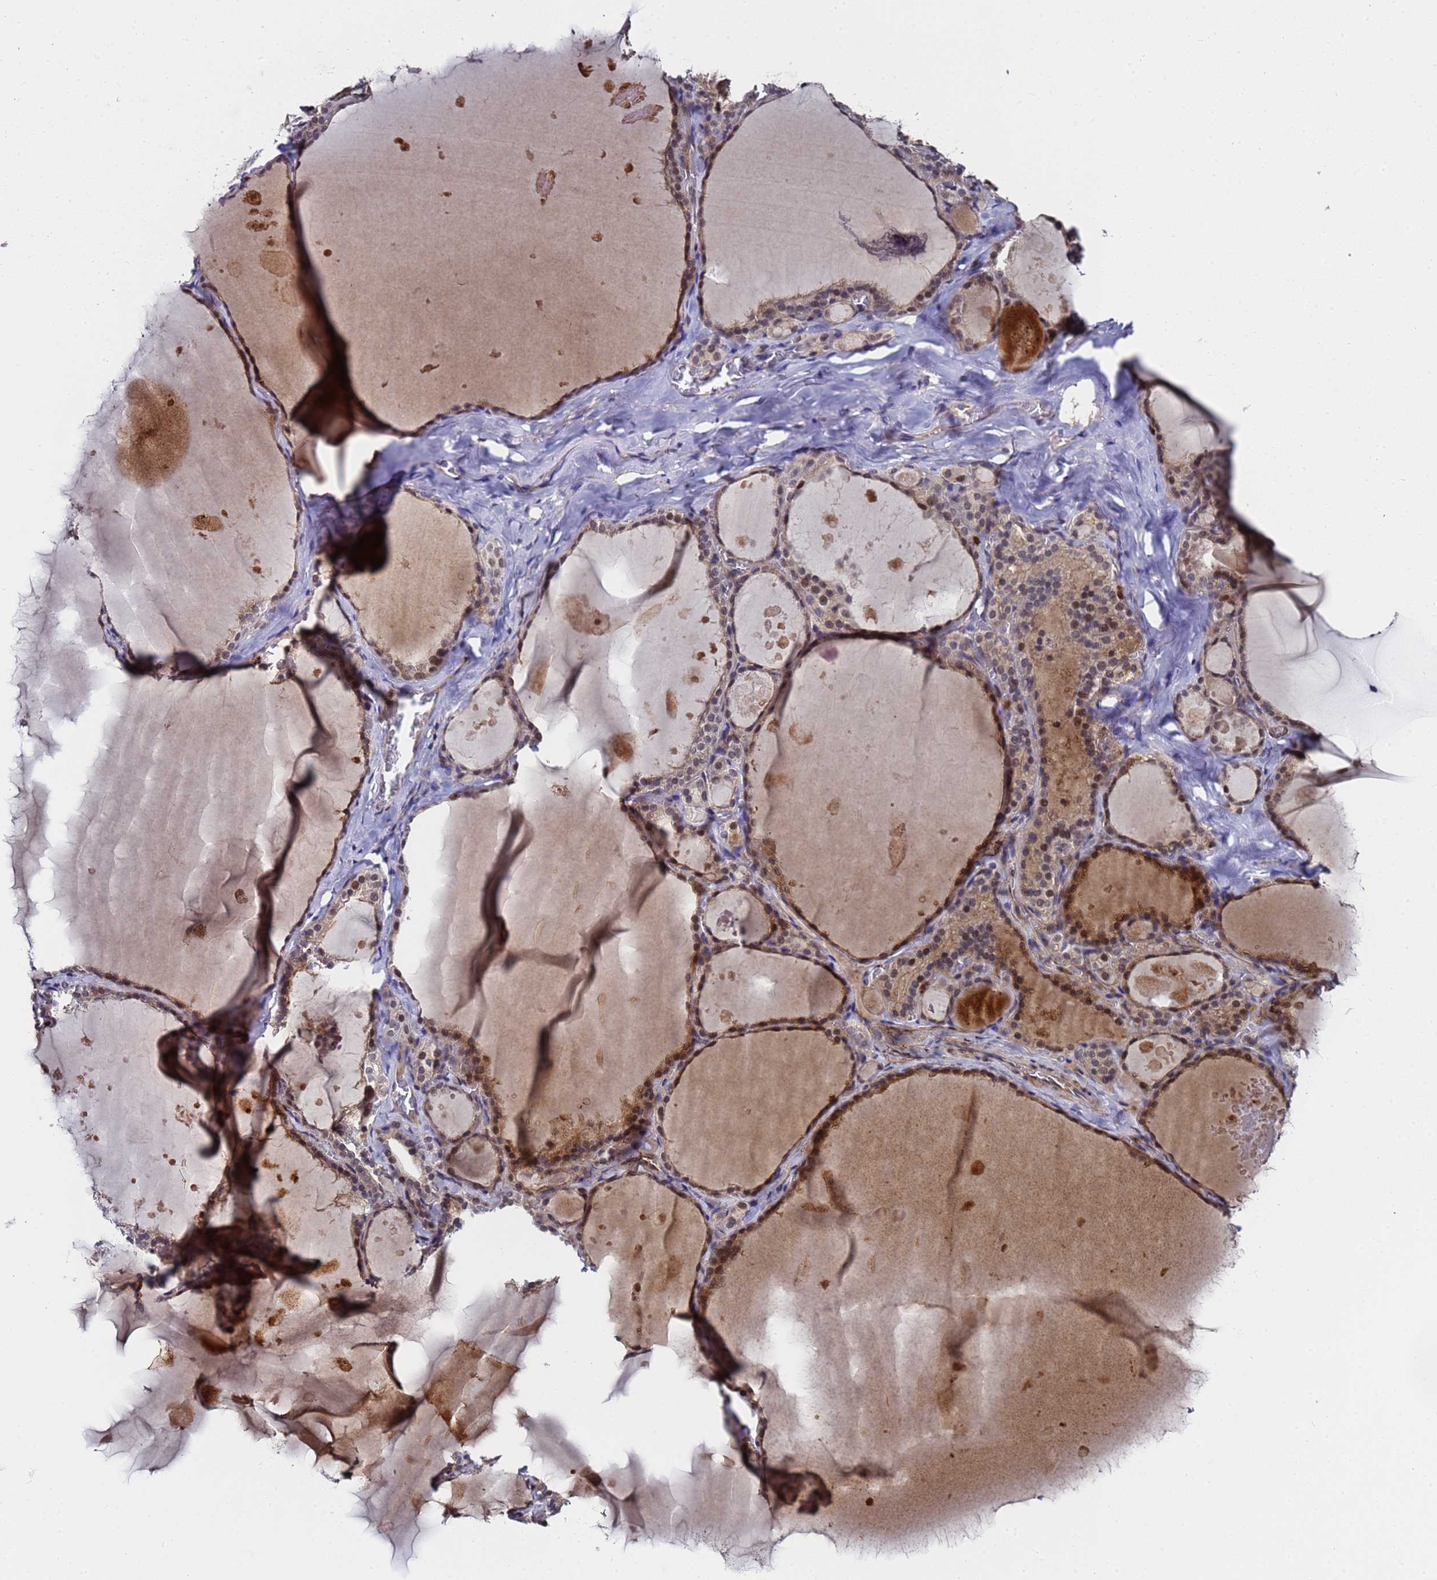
{"staining": {"intensity": "moderate", "quantity": ">75%", "location": "cytoplasmic/membranous,nuclear"}, "tissue": "thyroid gland", "cell_type": "Glandular cells", "image_type": "normal", "snomed": [{"axis": "morphology", "description": "Normal tissue, NOS"}, {"axis": "topography", "description": "Thyroid gland"}], "caption": "Protein positivity by IHC exhibits moderate cytoplasmic/membranous,nuclear positivity in about >75% of glandular cells in unremarkable thyroid gland. (IHC, brightfield microscopy, high magnification).", "gene": "GSTCD", "patient": {"sex": "male", "age": 56}}